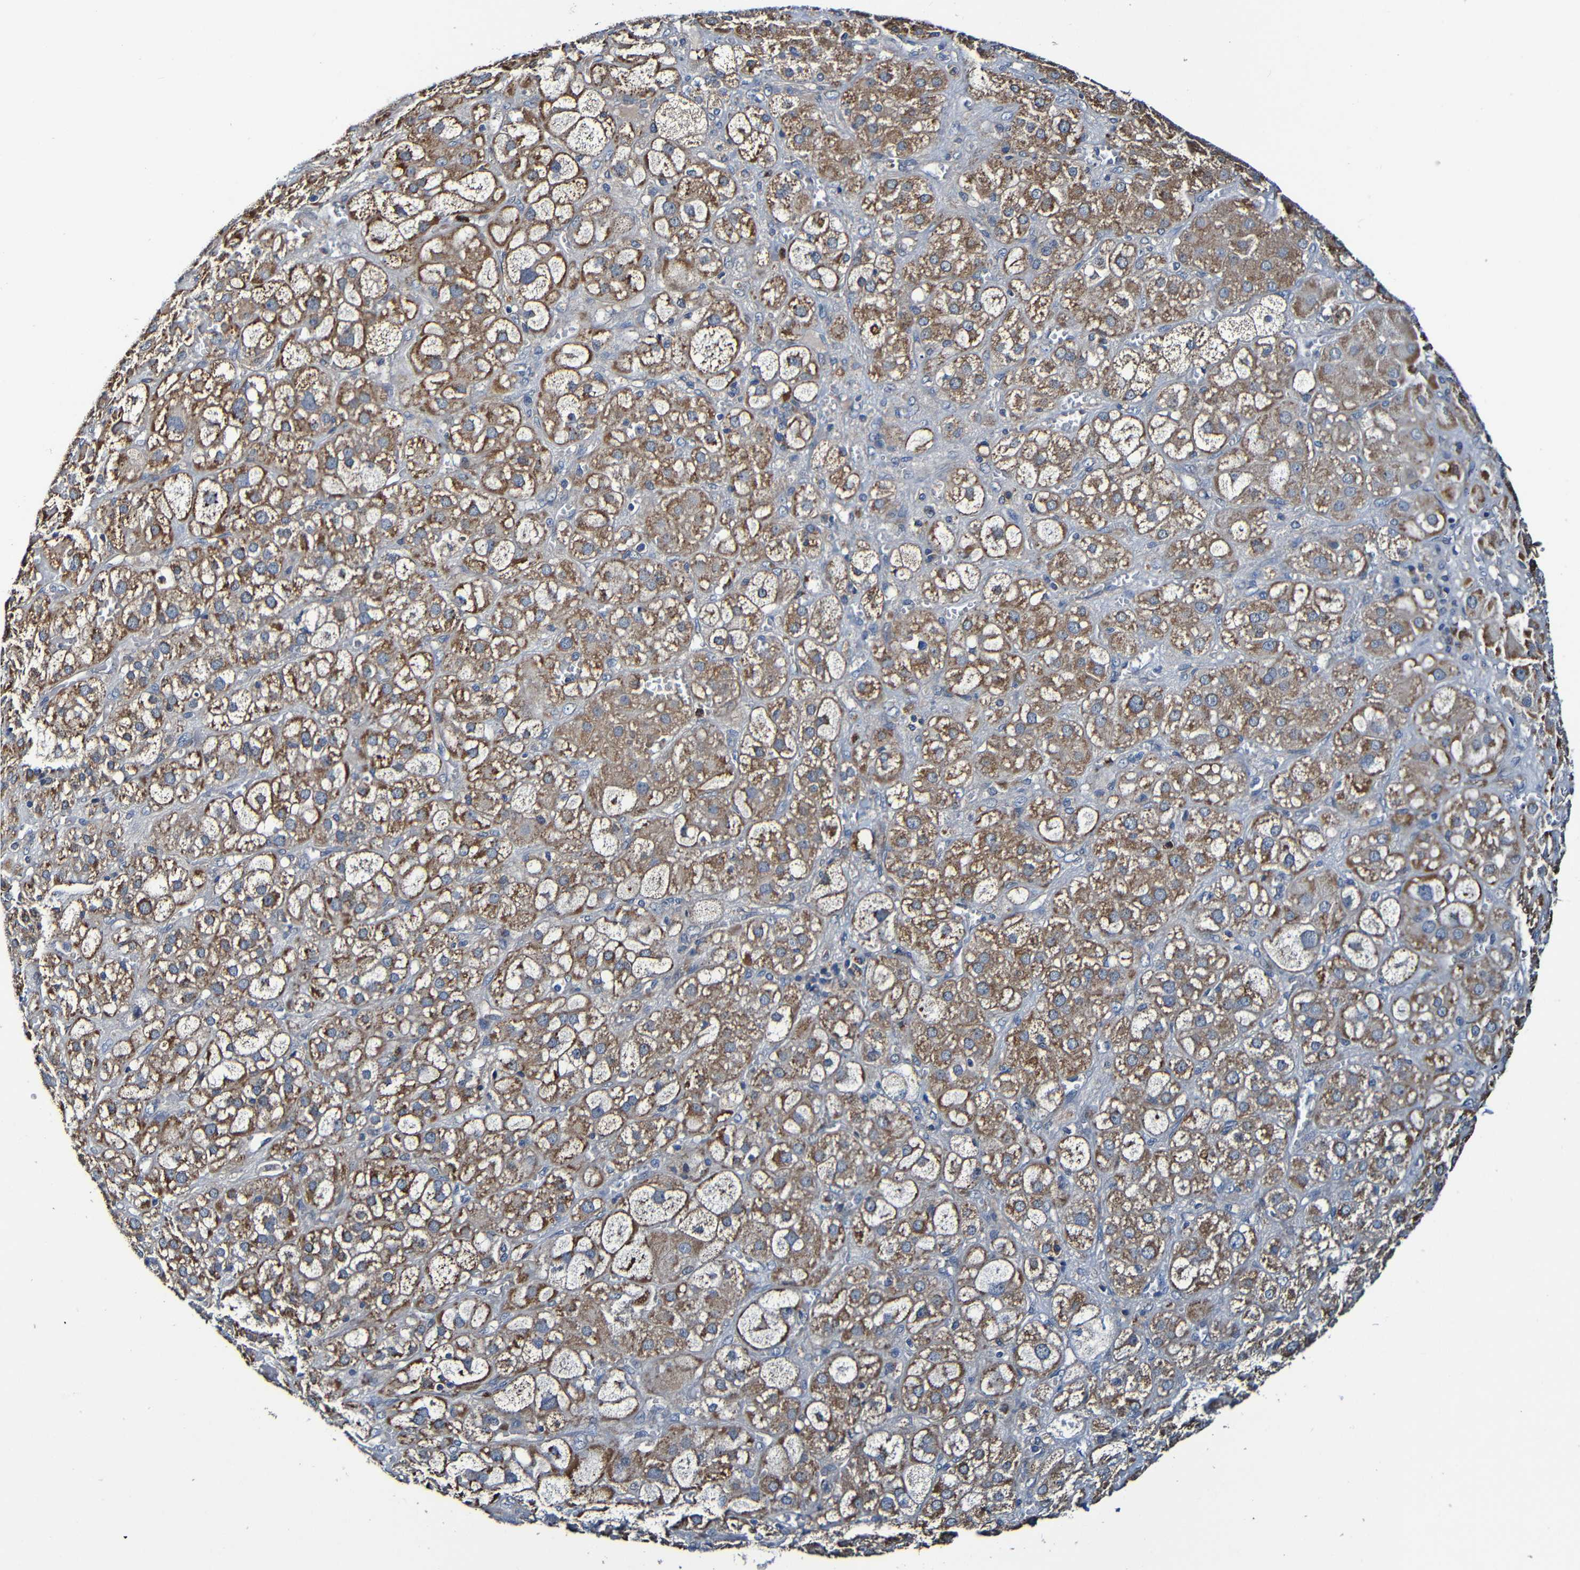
{"staining": {"intensity": "strong", "quantity": ">75%", "location": "cytoplasmic/membranous"}, "tissue": "adrenal gland", "cell_type": "Glandular cells", "image_type": "normal", "snomed": [{"axis": "morphology", "description": "Normal tissue, NOS"}, {"axis": "topography", "description": "Adrenal gland"}], "caption": "Brown immunohistochemical staining in unremarkable adrenal gland exhibits strong cytoplasmic/membranous expression in approximately >75% of glandular cells.", "gene": "ADAM15", "patient": {"sex": "female", "age": 47}}